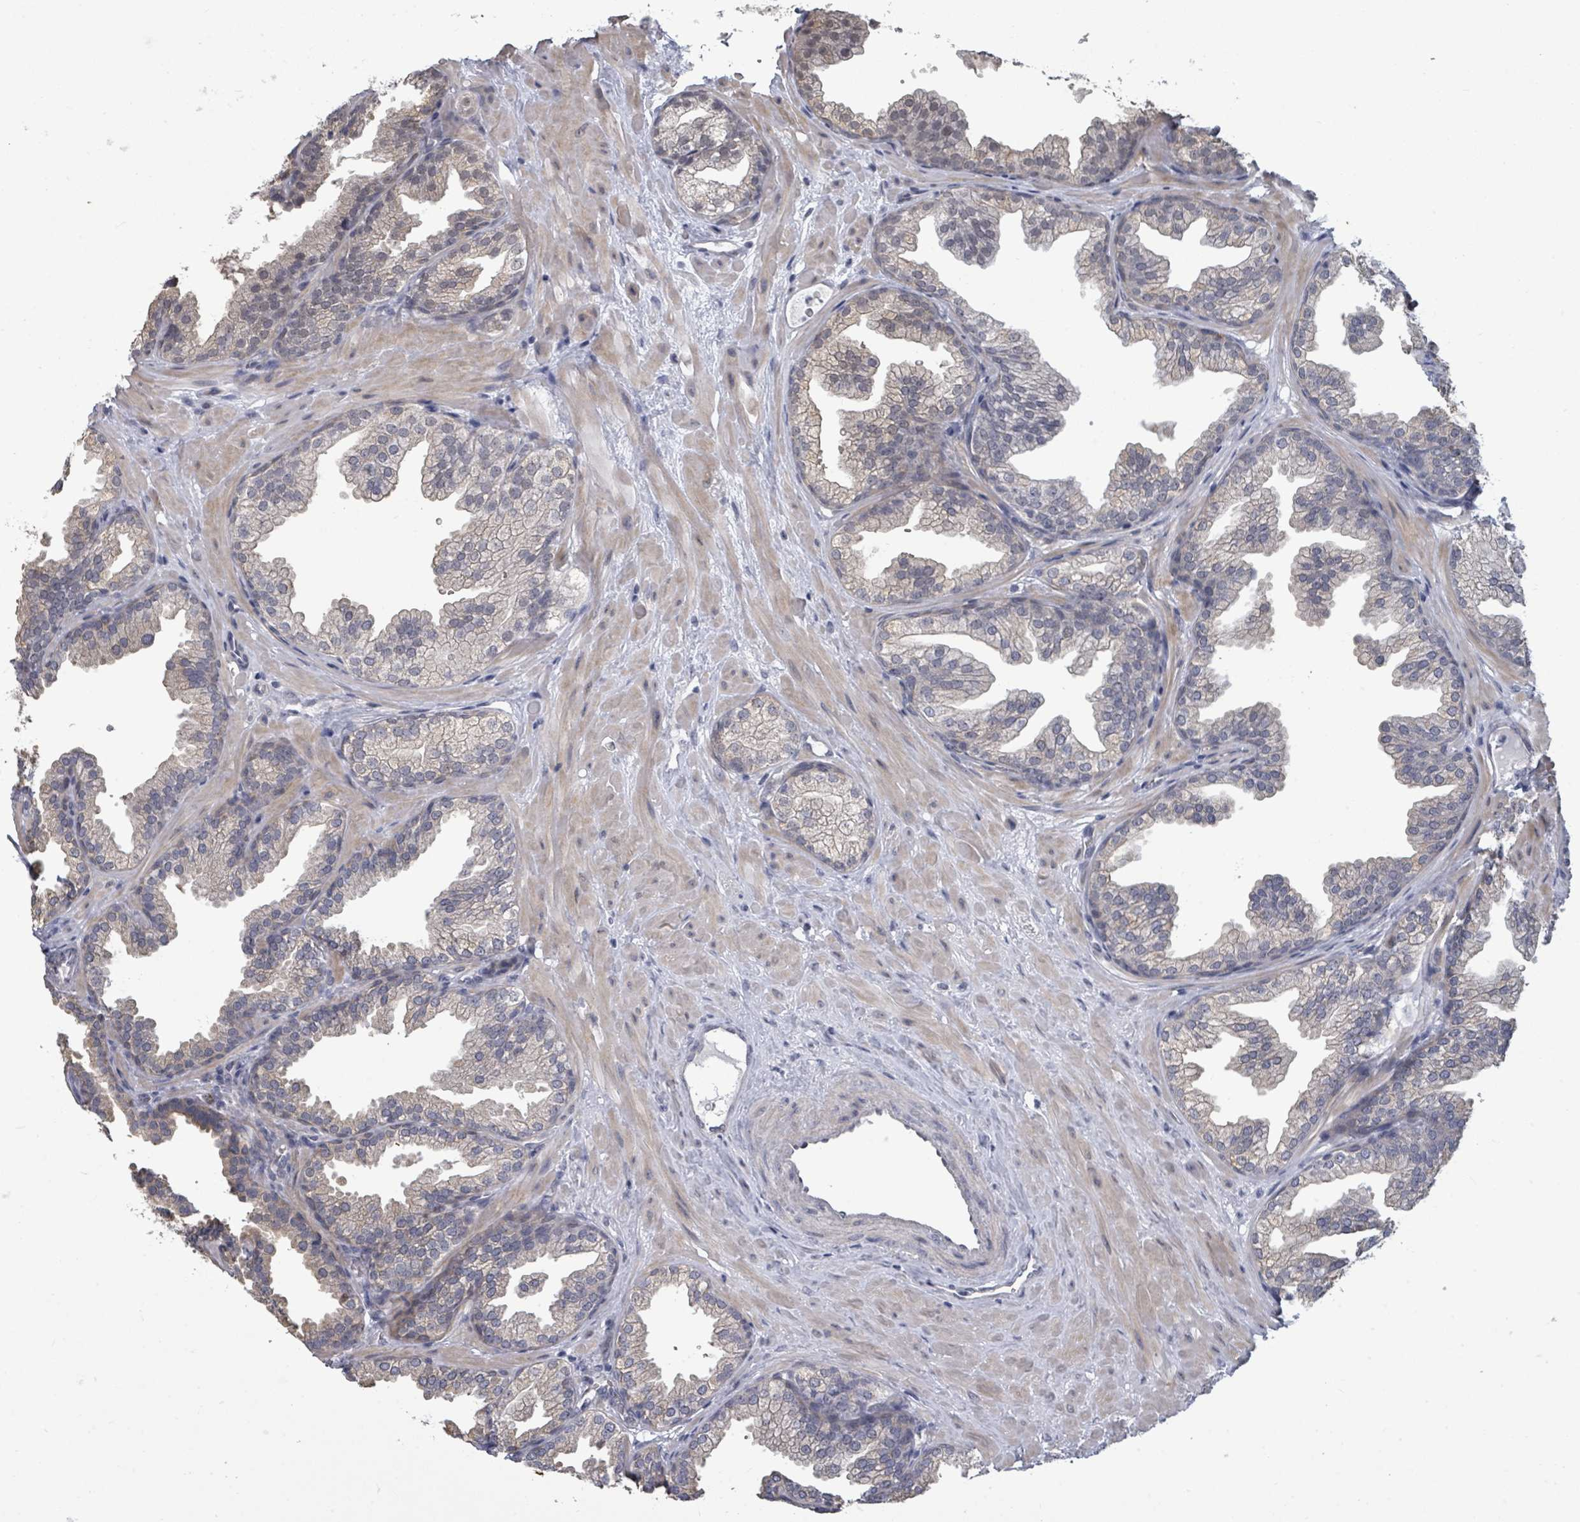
{"staining": {"intensity": "negative", "quantity": "none", "location": "none"}, "tissue": "prostate", "cell_type": "Glandular cells", "image_type": "normal", "snomed": [{"axis": "morphology", "description": "Normal tissue, NOS"}, {"axis": "topography", "description": "Prostate"}], "caption": "Immunohistochemistry image of benign prostate stained for a protein (brown), which demonstrates no staining in glandular cells. (DAB (3,3'-diaminobenzidine) immunohistochemistry with hematoxylin counter stain).", "gene": "ASB12", "patient": {"sex": "male", "age": 37}}